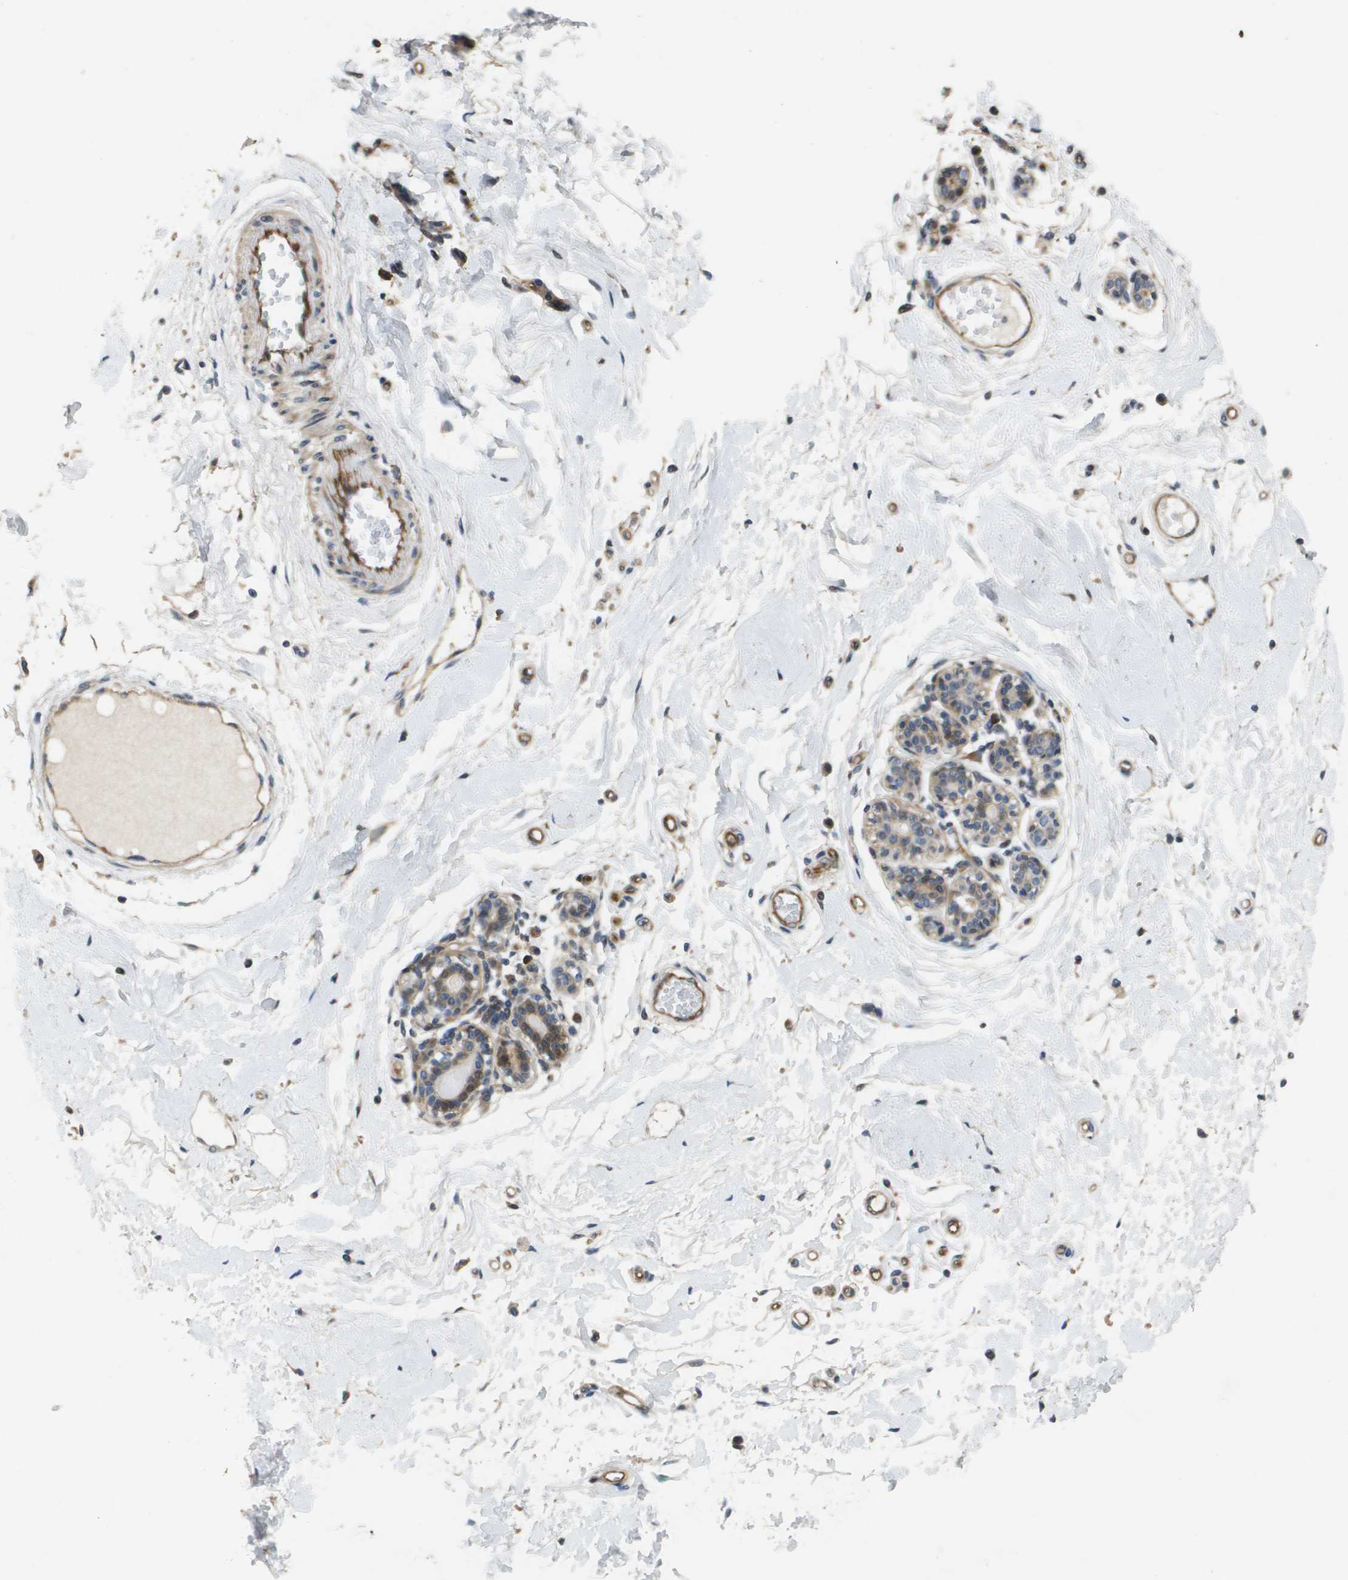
{"staining": {"intensity": "negative", "quantity": "none", "location": "none"}, "tissue": "breast", "cell_type": "Adipocytes", "image_type": "normal", "snomed": [{"axis": "morphology", "description": "Normal tissue, NOS"}, {"axis": "morphology", "description": "Lobular carcinoma"}, {"axis": "topography", "description": "Breast"}], "caption": "The photomicrograph demonstrates no significant positivity in adipocytes of breast.", "gene": "SCN4B", "patient": {"sex": "female", "age": 59}}